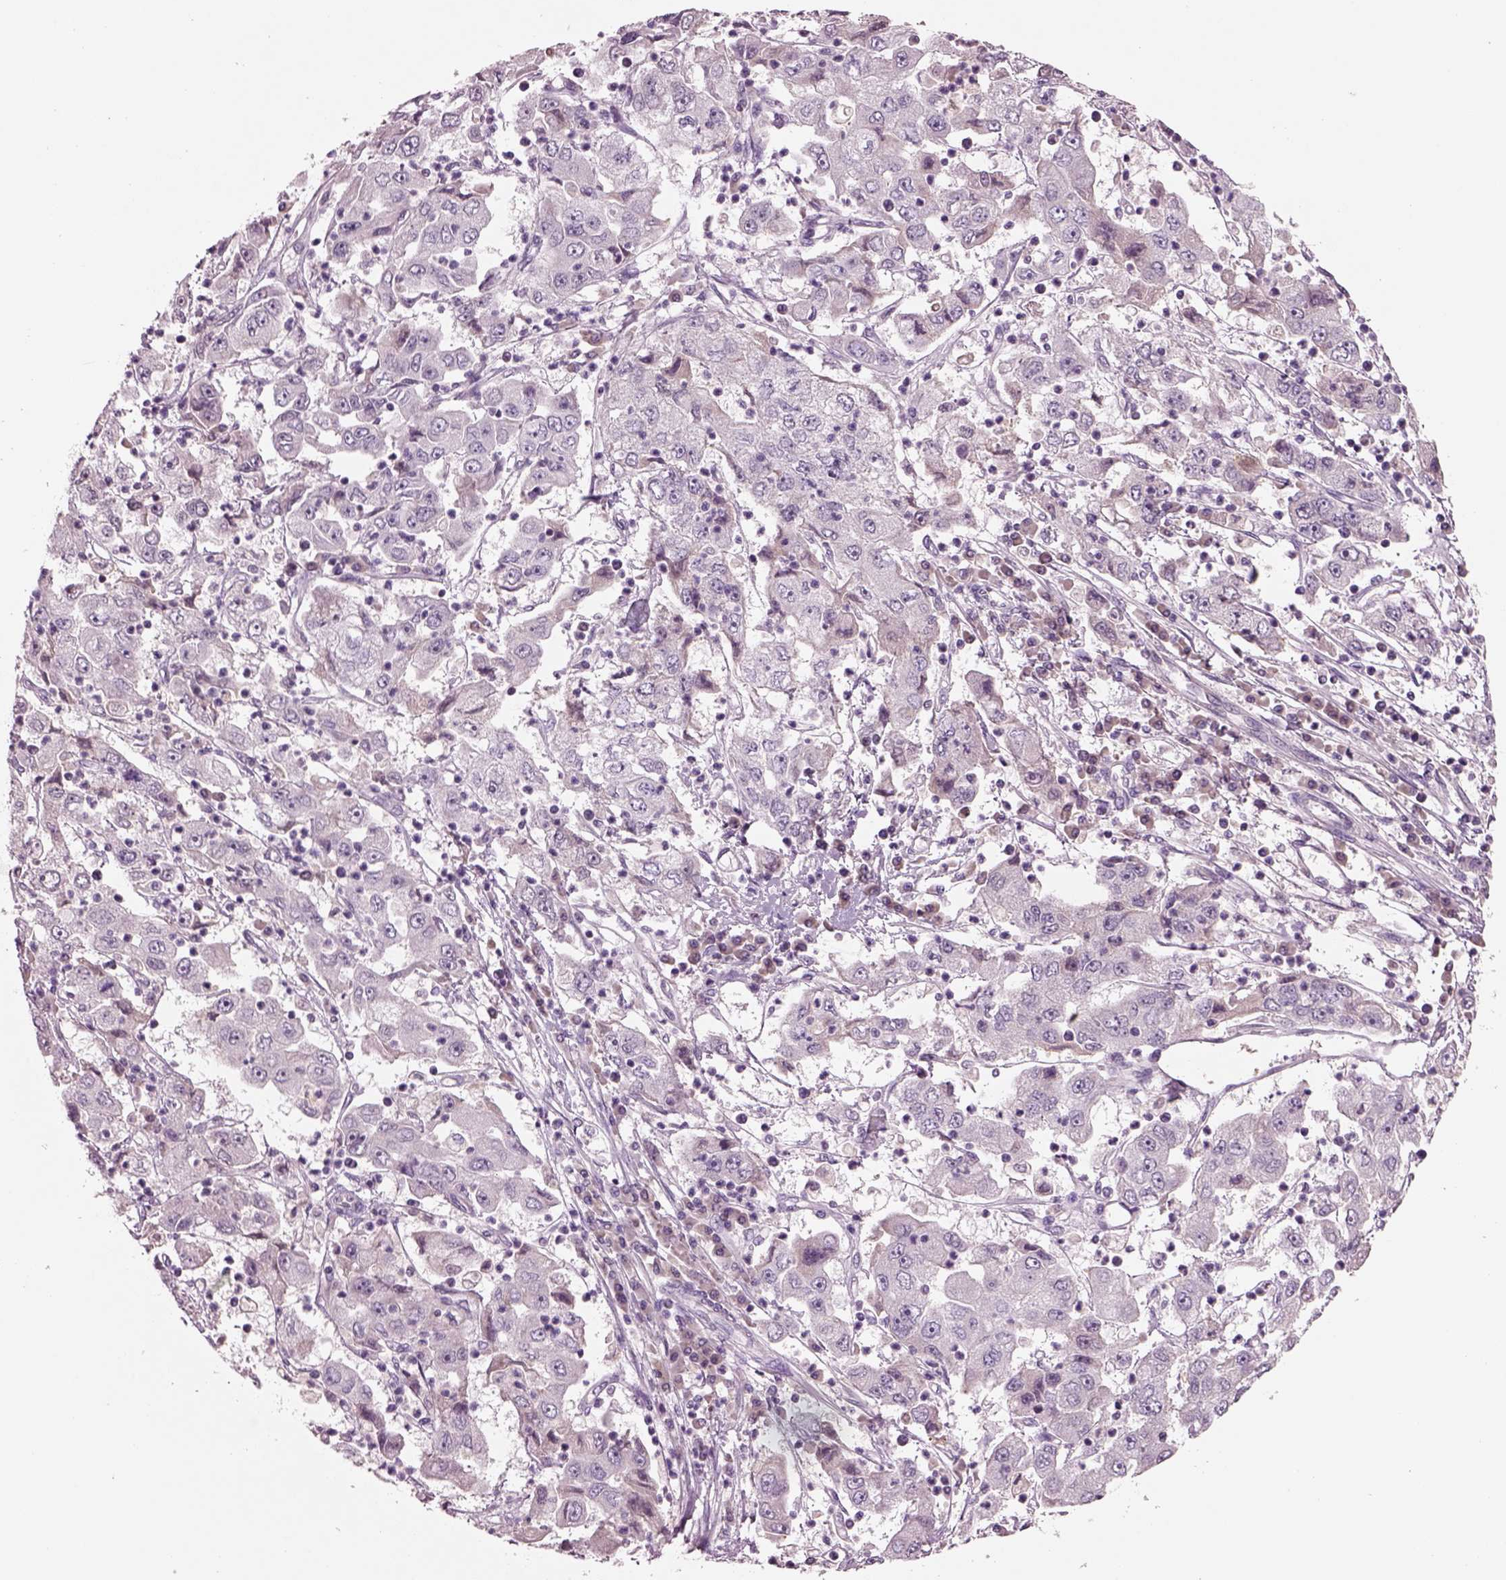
{"staining": {"intensity": "negative", "quantity": "none", "location": "none"}, "tissue": "cervical cancer", "cell_type": "Tumor cells", "image_type": "cancer", "snomed": [{"axis": "morphology", "description": "Squamous cell carcinoma, NOS"}, {"axis": "topography", "description": "Cervix"}], "caption": "Cervical cancer was stained to show a protein in brown. There is no significant staining in tumor cells. (Brightfield microscopy of DAB (3,3'-diaminobenzidine) immunohistochemistry (IHC) at high magnification).", "gene": "SEPHS1", "patient": {"sex": "female", "age": 36}}